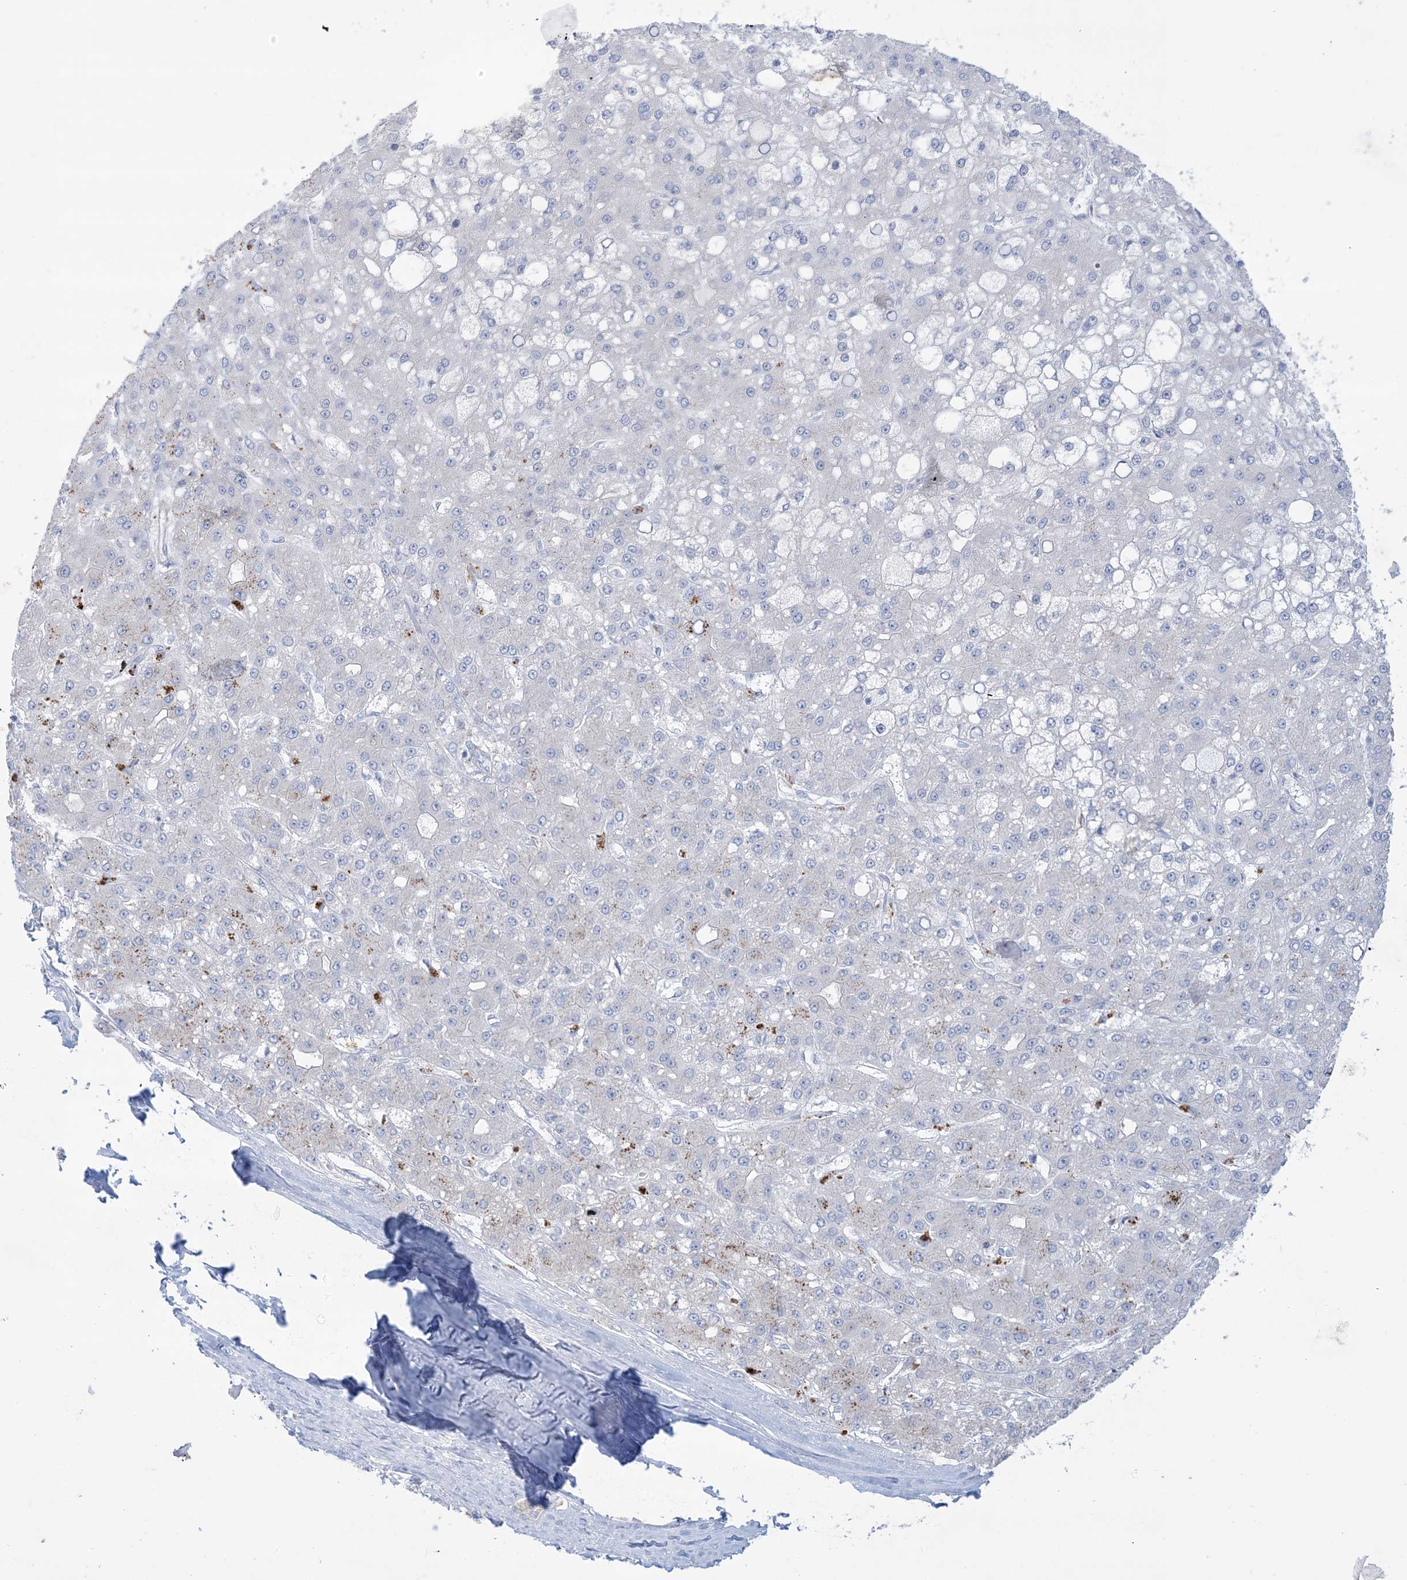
{"staining": {"intensity": "negative", "quantity": "none", "location": "none"}, "tissue": "liver cancer", "cell_type": "Tumor cells", "image_type": "cancer", "snomed": [{"axis": "morphology", "description": "Carcinoma, Hepatocellular, NOS"}, {"axis": "topography", "description": "Liver"}], "caption": "Protein analysis of liver cancer displays no significant expression in tumor cells.", "gene": "ATP11C", "patient": {"sex": "male", "age": 67}}